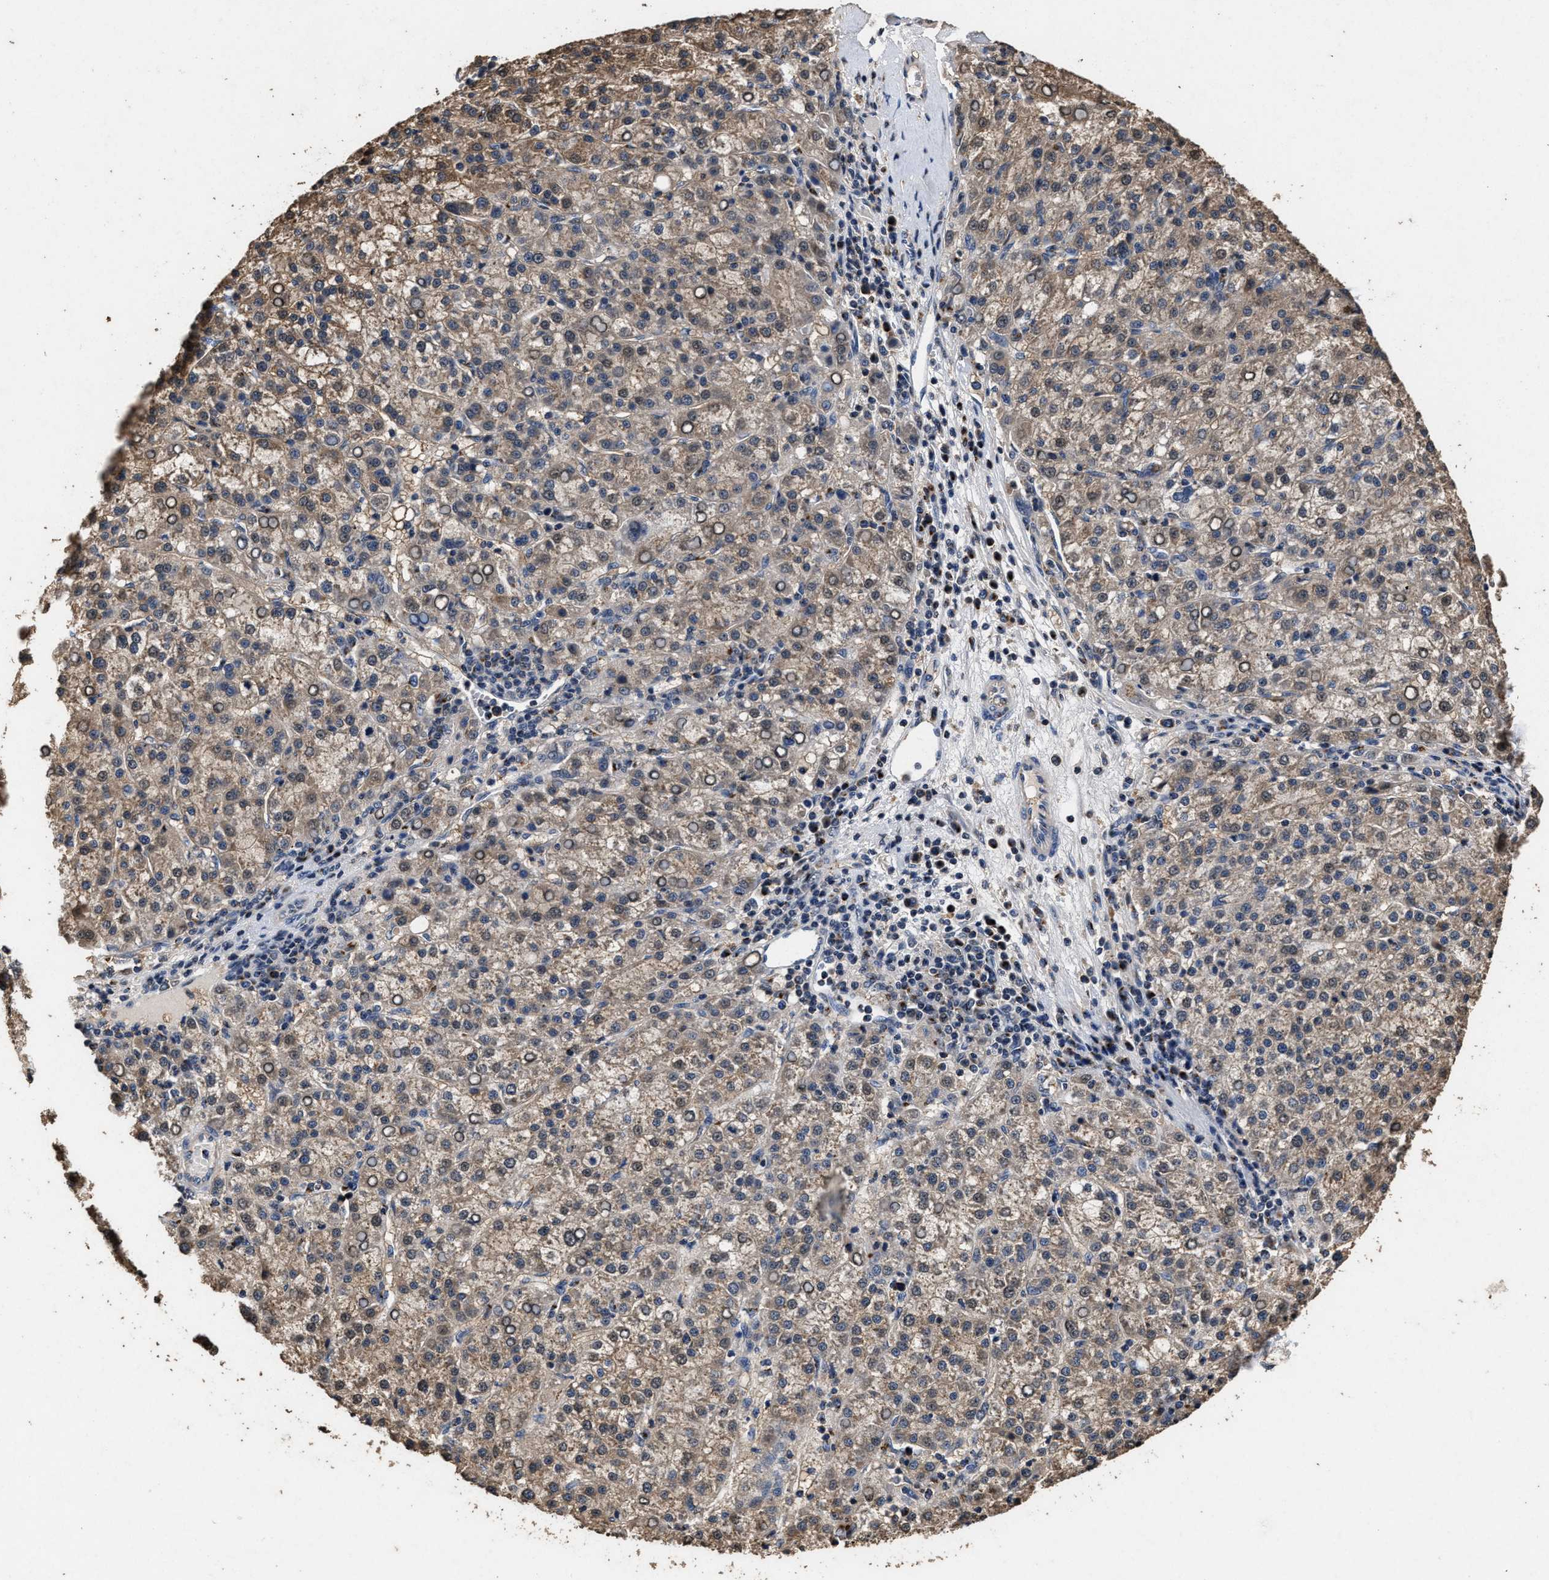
{"staining": {"intensity": "weak", "quantity": ">75%", "location": "cytoplasmic/membranous,nuclear"}, "tissue": "liver cancer", "cell_type": "Tumor cells", "image_type": "cancer", "snomed": [{"axis": "morphology", "description": "Carcinoma, Hepatocellular, NOS"}, {"axis": "topography", "description": "Liver"}], "caption": "Immunohistochemistry histopathology image of liver cancer (hepatocellular carcinoma) stained for a protein (brown), which shows low levels of weak cytoplasmic/membranous and nuclear staining in about >75% of tumor cells.", "gene": "TPST2", "patient": {"sex": "female", "age": 58}}